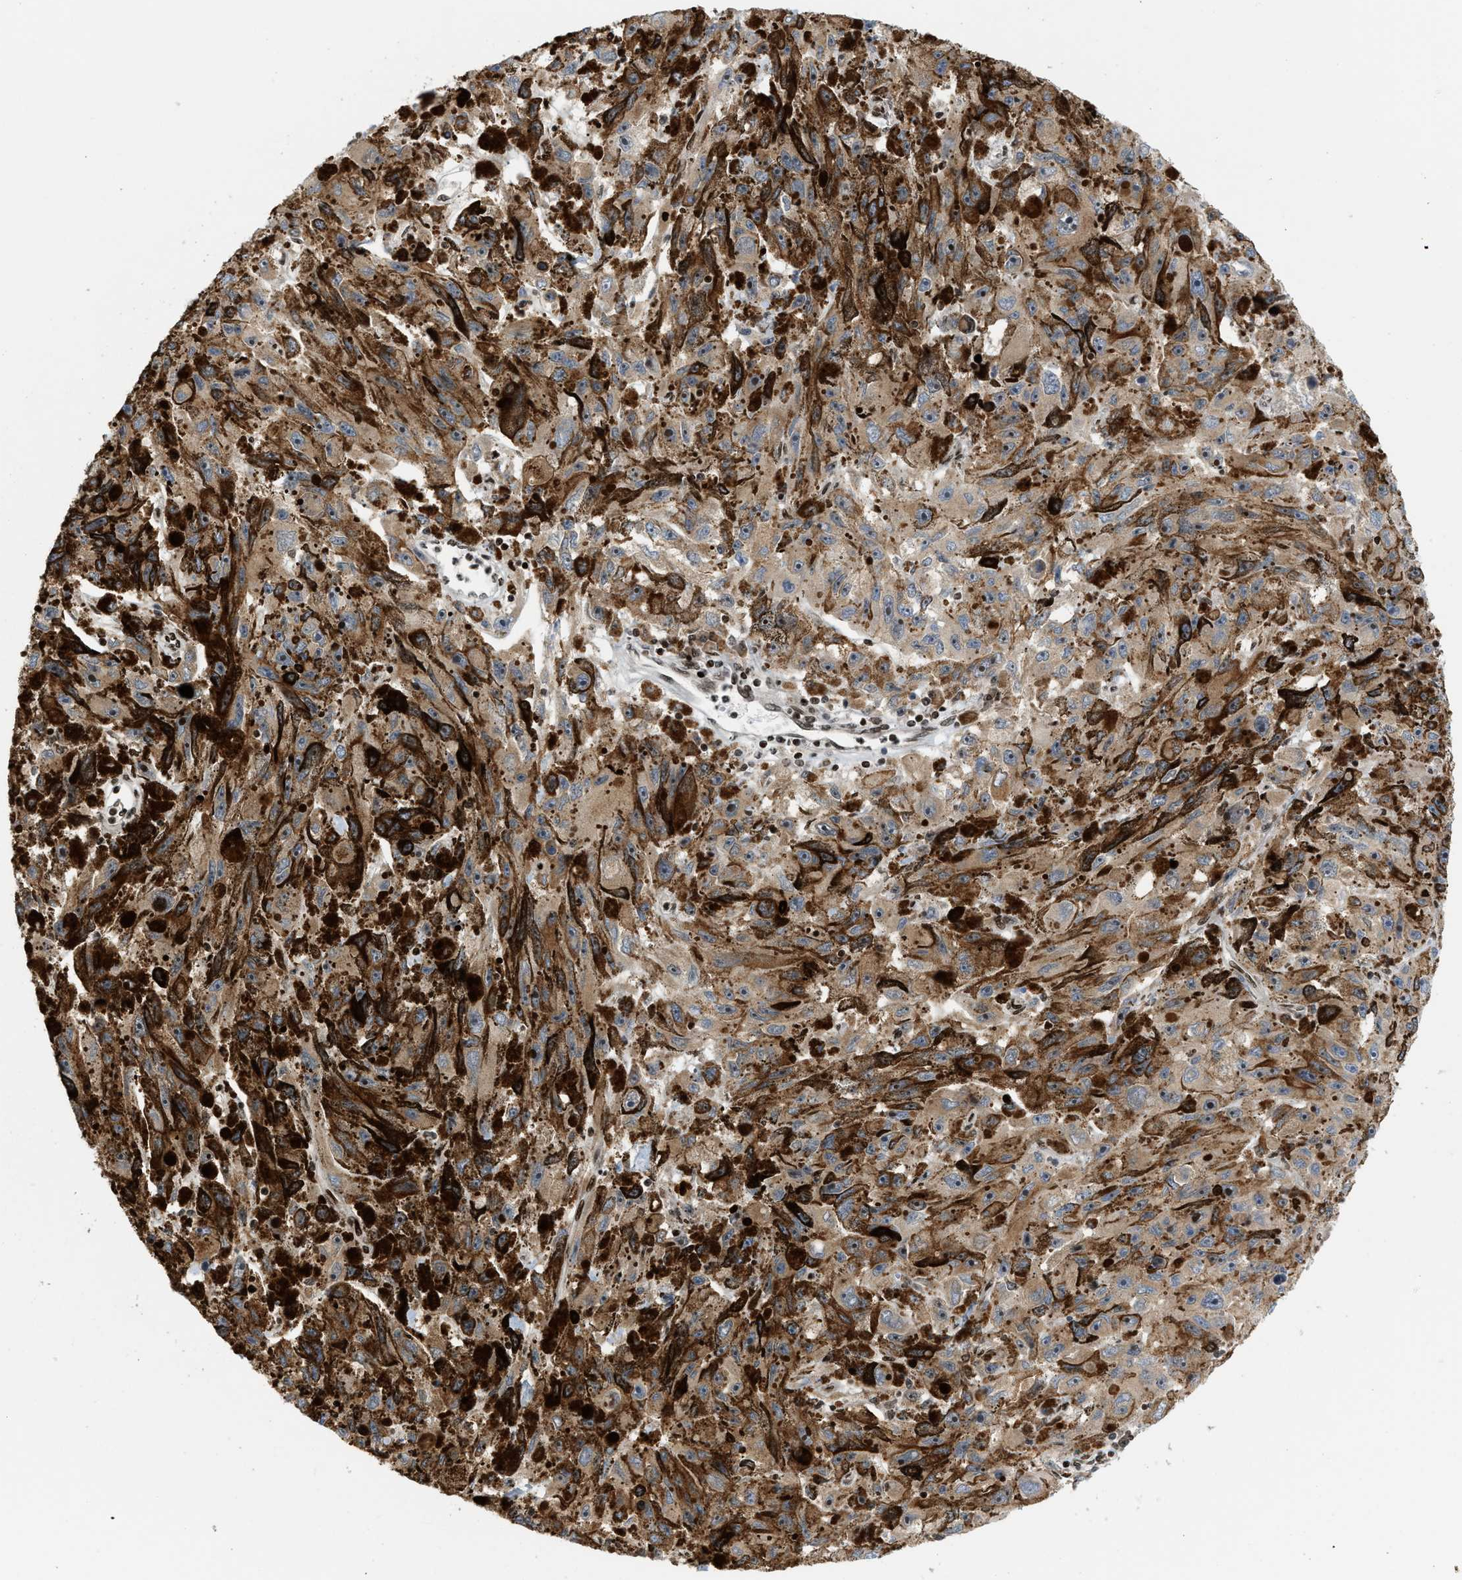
{"staining": {"intensity": "weak", "quantity": "25%-75%", "location": "cytoplasmic/membranous,nuclear"}, "tissue": "melanoma", "cell_type": "Tumor cells", "image_type": "cancer", "snomed": [{"axis": "morphology", "description": "Malignant melanoma, NOS"}, {"axis": "topography", "description": "Skin"}], "caption": "A brown stain labels weak cytoplasmic/membranous and nuclear positivity of a protein in human malignant melanoma tumor cells.", "gene": "ZNF22", "patient": {"sex": "female", "age": 104}}